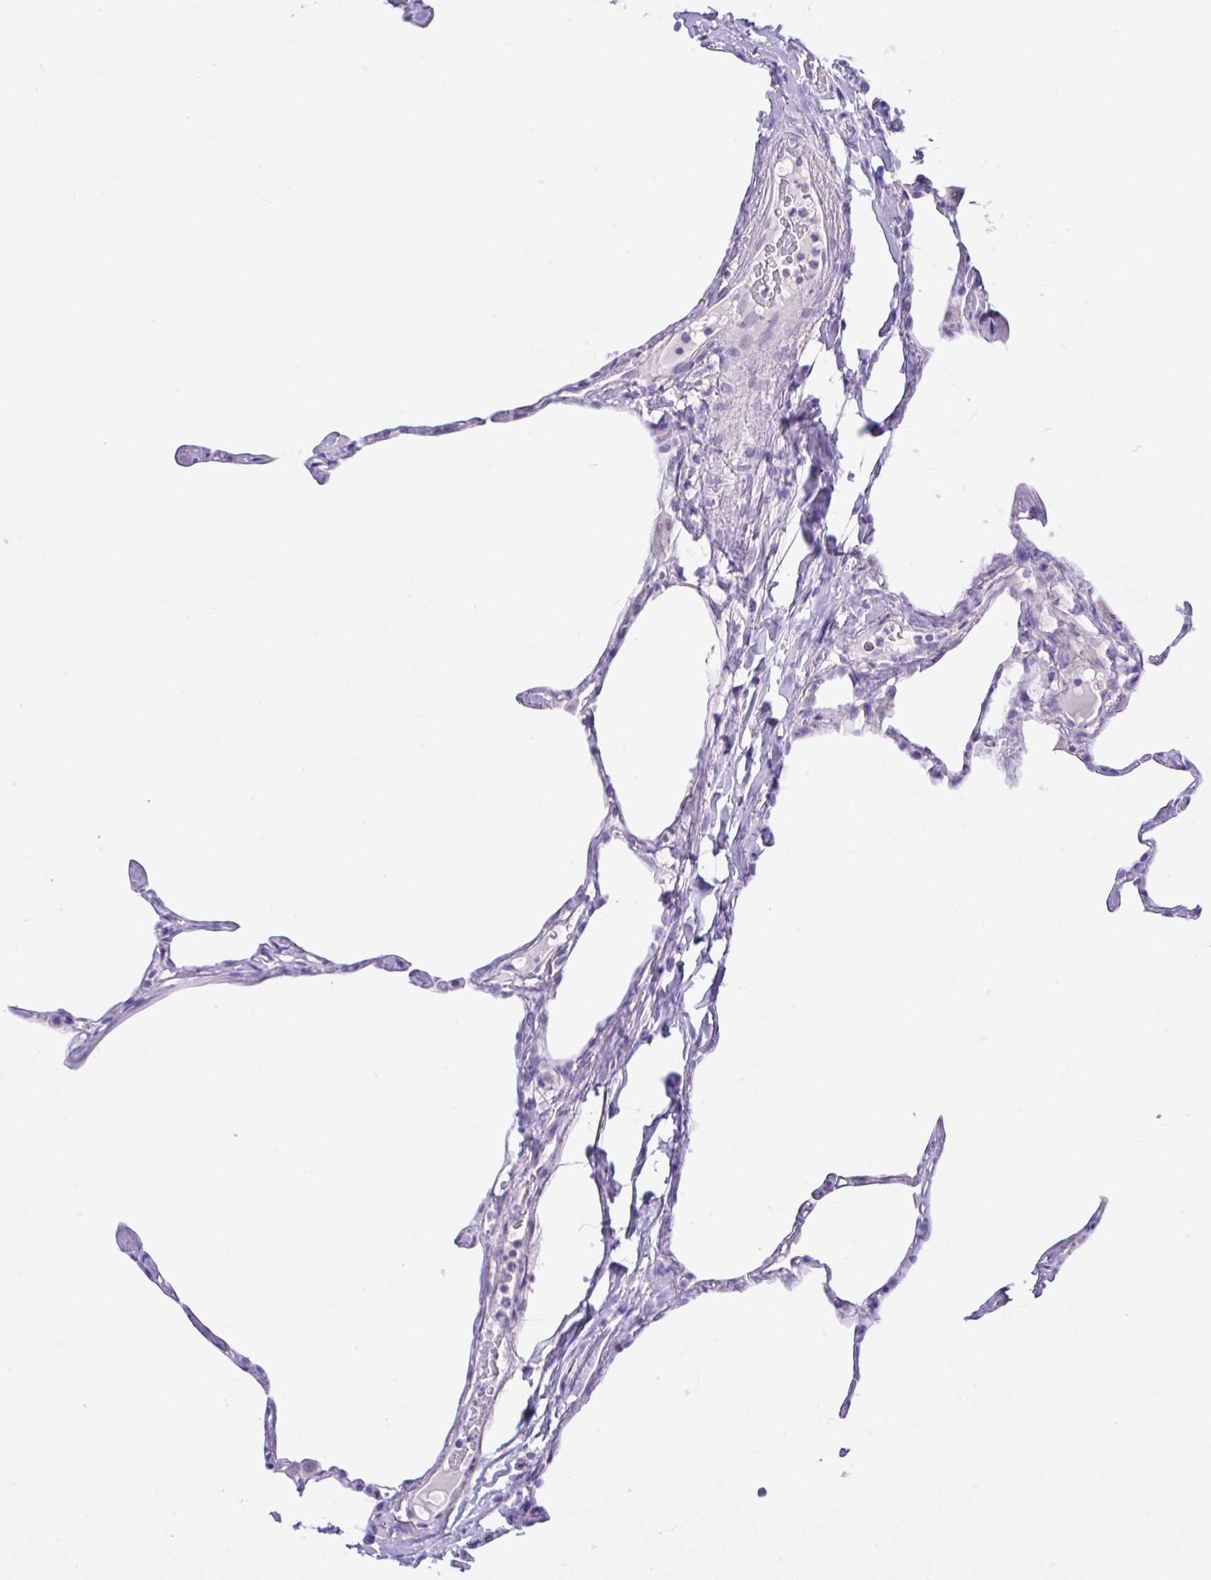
{"staining": {"intensity": "negative", "quantity": "none", "location": "none"}, "tissue": "lung", "cell_type": "Alveolar cells", "image_type": "normal", "snomed": [{"axis": "morphology", "description": "Normal tissue, NOS"}, {"axis": "topography", "description": "Lung"}], "caption": "DAB immunohistochemical staining of benign human lung exhibits no significant expression in alveolar cells.", "gene": "ANO4", "patient": {"sex": "male", "age": 65}}